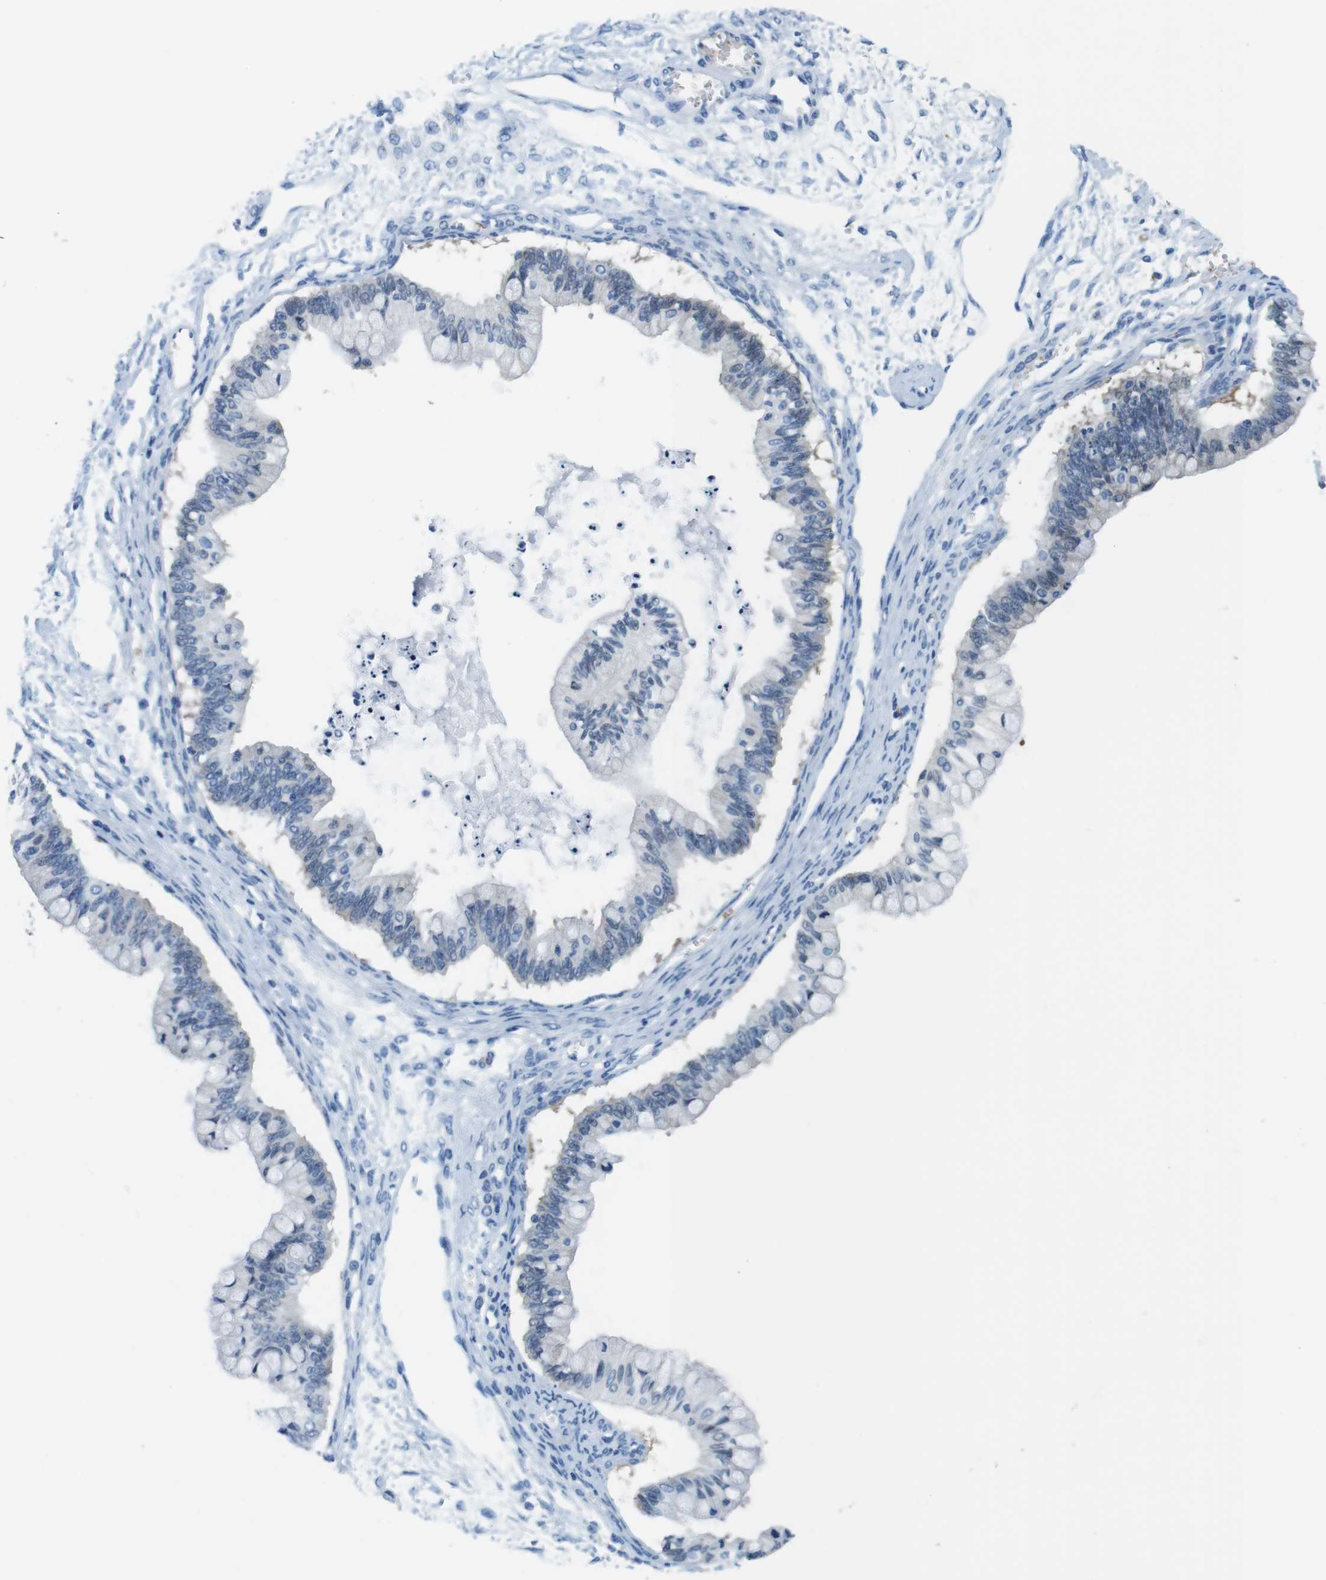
{"staining": {"intensity": "negative", "quantity": "none", "location": "none"}, "tissue": "ovarian cancer", "cell_type": "Tumor cells", "image_type": "cancer", "snomed": [{"axis": "morphology", "description": "Cystadenocarcinoma, mucinous, NOS"}, {"axis": "topography", "description": "Ovary"}], "caption": "This is a micrograph of immunohistochemistry (IHC) staining of ovarian cancer, which shows no positivity in tumor cells.", "gene": "TFAP2C", "patient": {"sex": "female", "age": 57}}